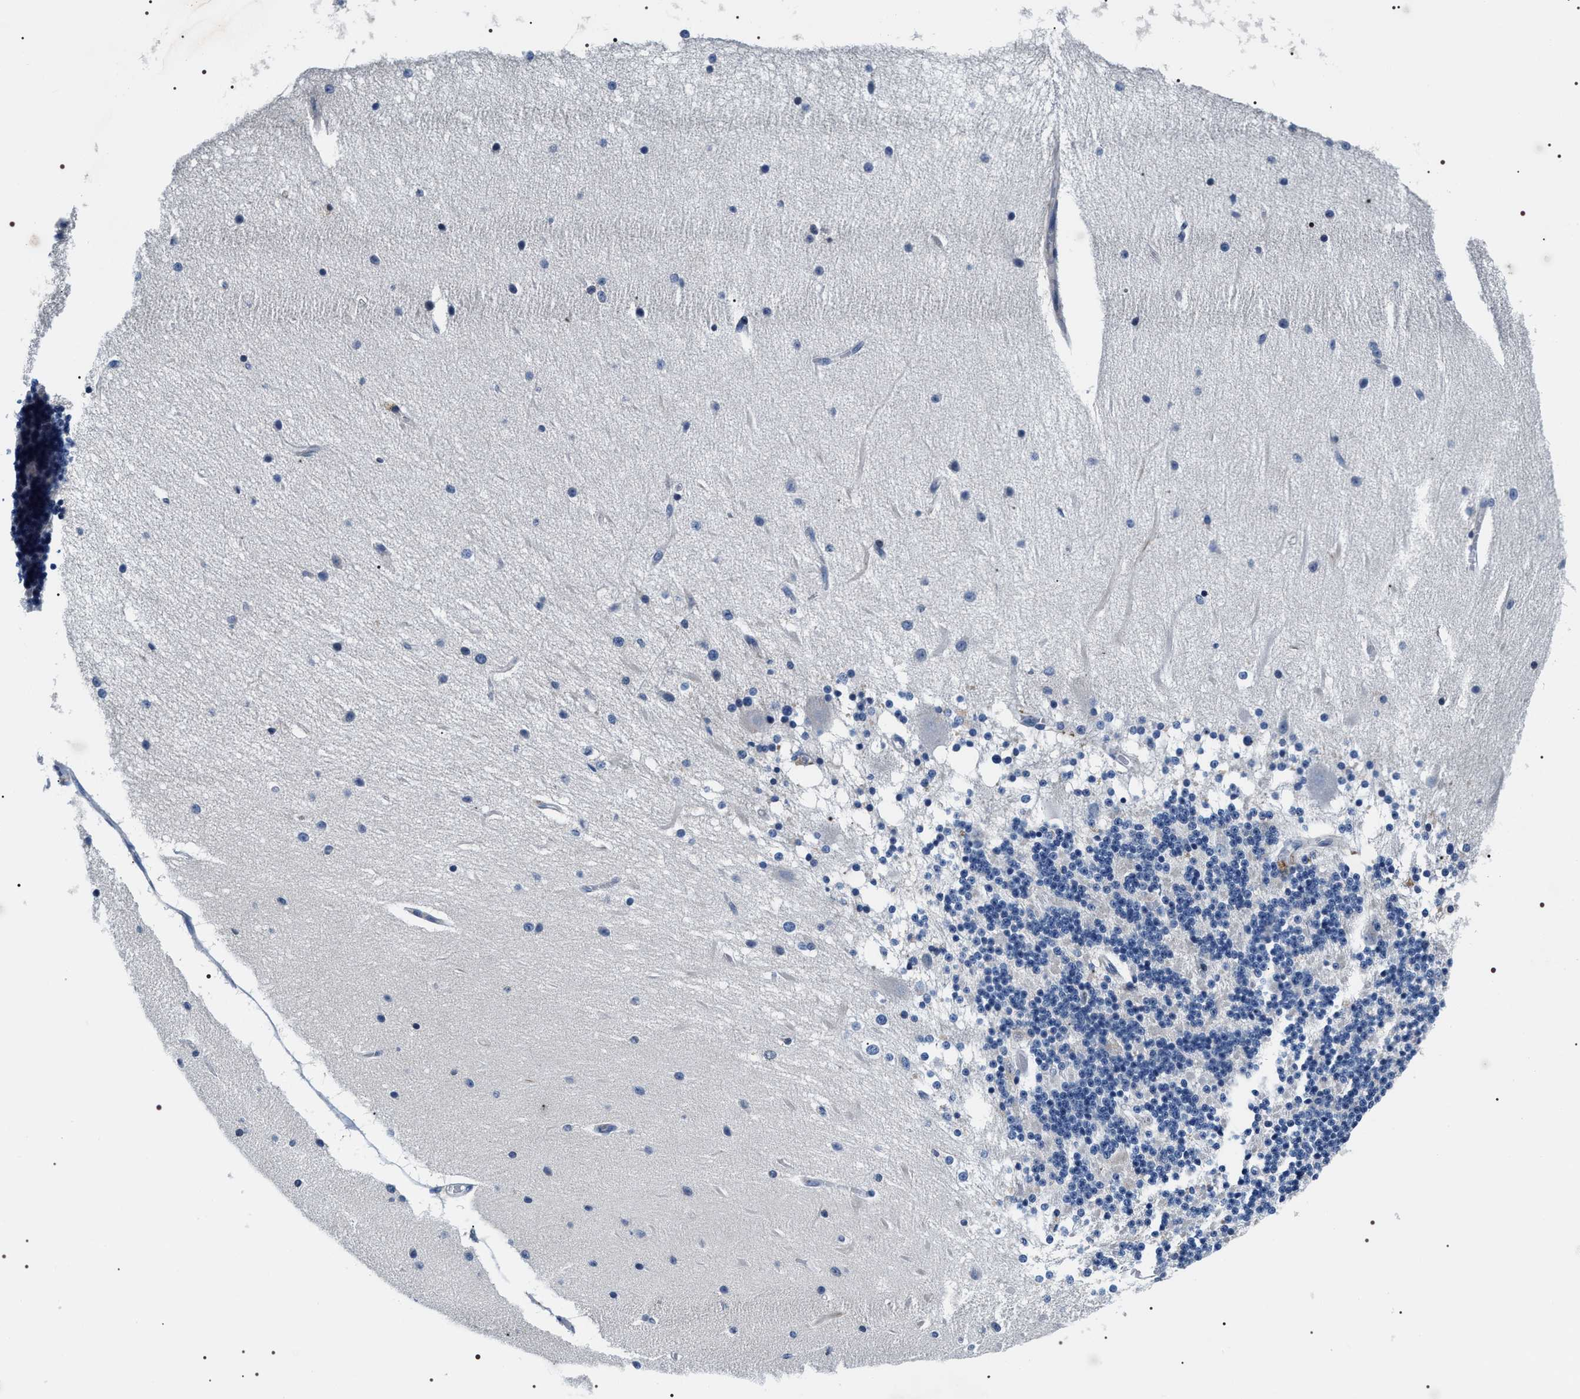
{"staining": {"intensity": "negative", "quantity": "none", "location": "none"}, "tissue": "cerebellum", "cell_type": "Cells in granular layer", "image_type": "normal", "snomed": [{"axis": "morphology", "description": "Normal tissue, NOS"}, {"axis": "topography", "description": "Cerebellum"}], "caption": "Human cerebellum stained for a protein using IHC demonstrates no staining in cells in granular layer.", "gene": "BAG2", "patient": {"sex": "female", "age": 54}}